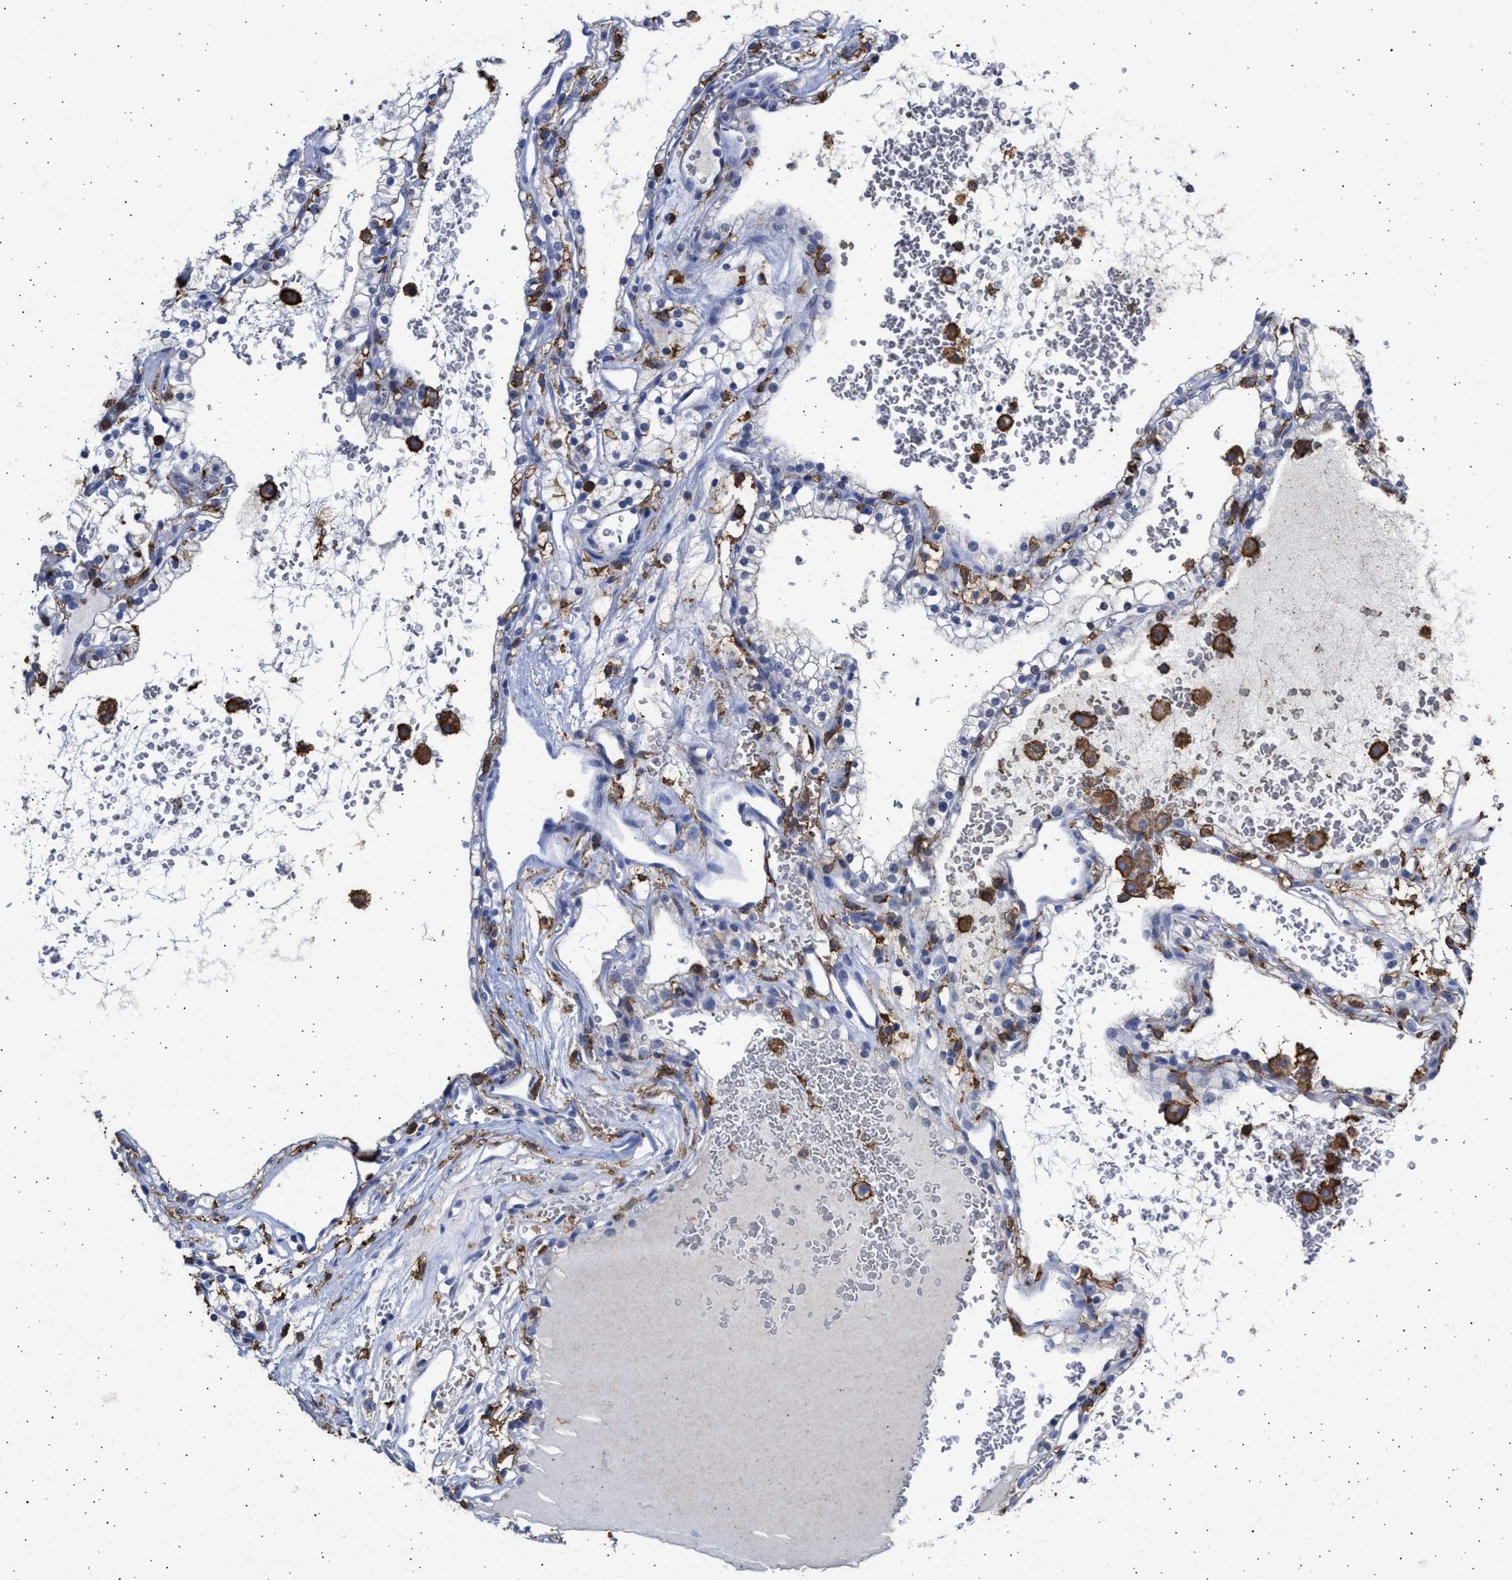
{"staining": {"intensity": "weak", "quantity": "<25%", "location": "cytoplasmic/membranous"}, "tissue": "renal cancer", "cell_type": "Tumor cells", "image_type": "cancer", "snomed": [{"axis": "morphology", "description": "Adenocarcinoma, NOS"}, {"axis": "topography", "description": "Kidney"}], "caption": "Tumor cells show no significant expression in renal cancer.", "gene": "FCER1A", "patient": {"sex": "female", "age": 41}}